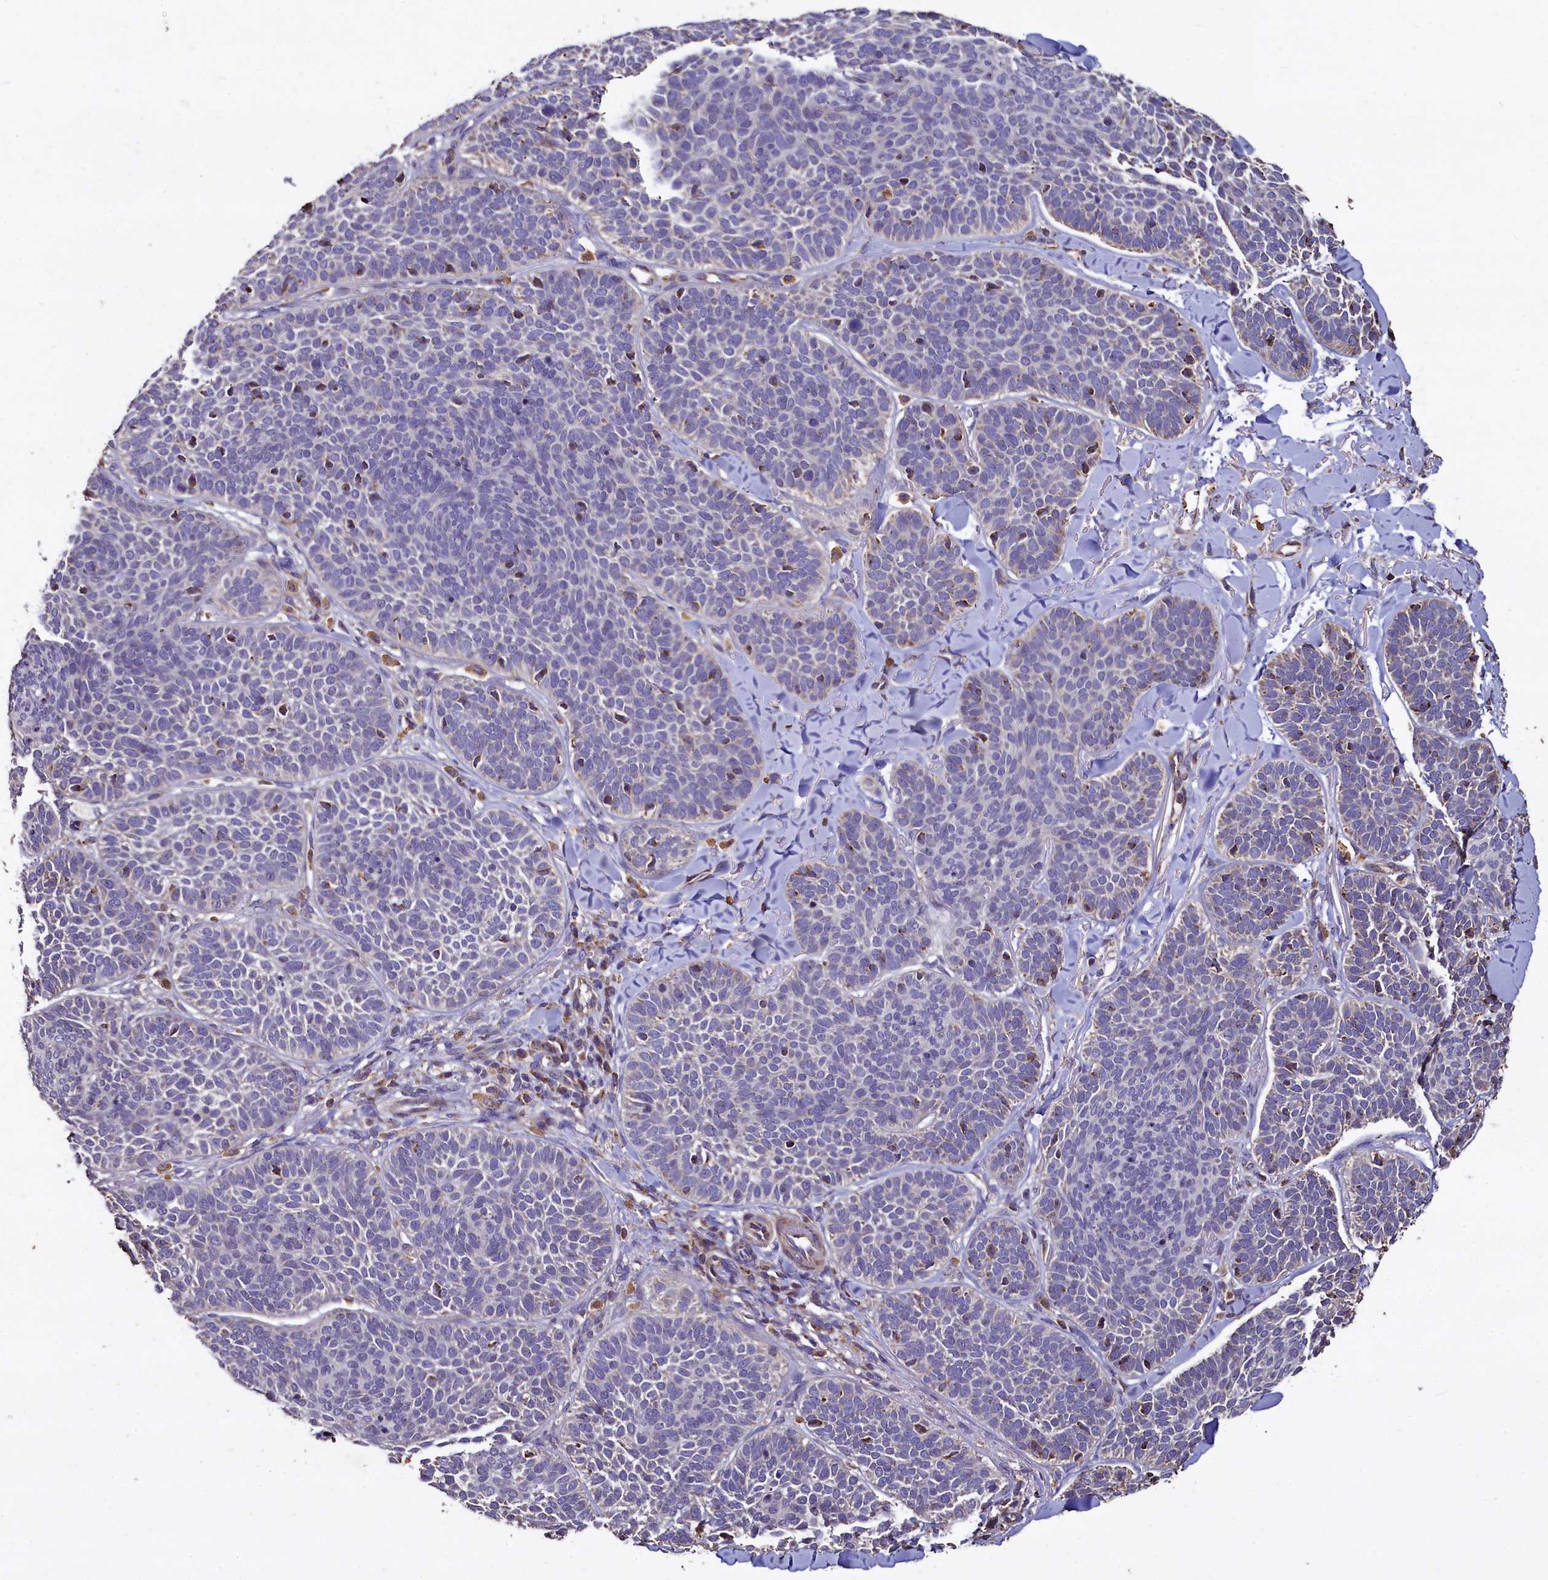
{"staining": {"intensity": "negative", "quantity": "none", "location": "none"}, "tissue": "skin cancer", "cell_type": "Tumor cells", "image_type": "cancer", "snomed": [{"axis": "morphology", "description": "Basal cell carcinoma"}, {"axis": "topography", "description": "Skin"}], "caption": "Tumor cells are negative for protein expression in human basal cell carcinoma (skin).", "gene": "COQ9", "patient": {"sex": "male", "age": 85}}